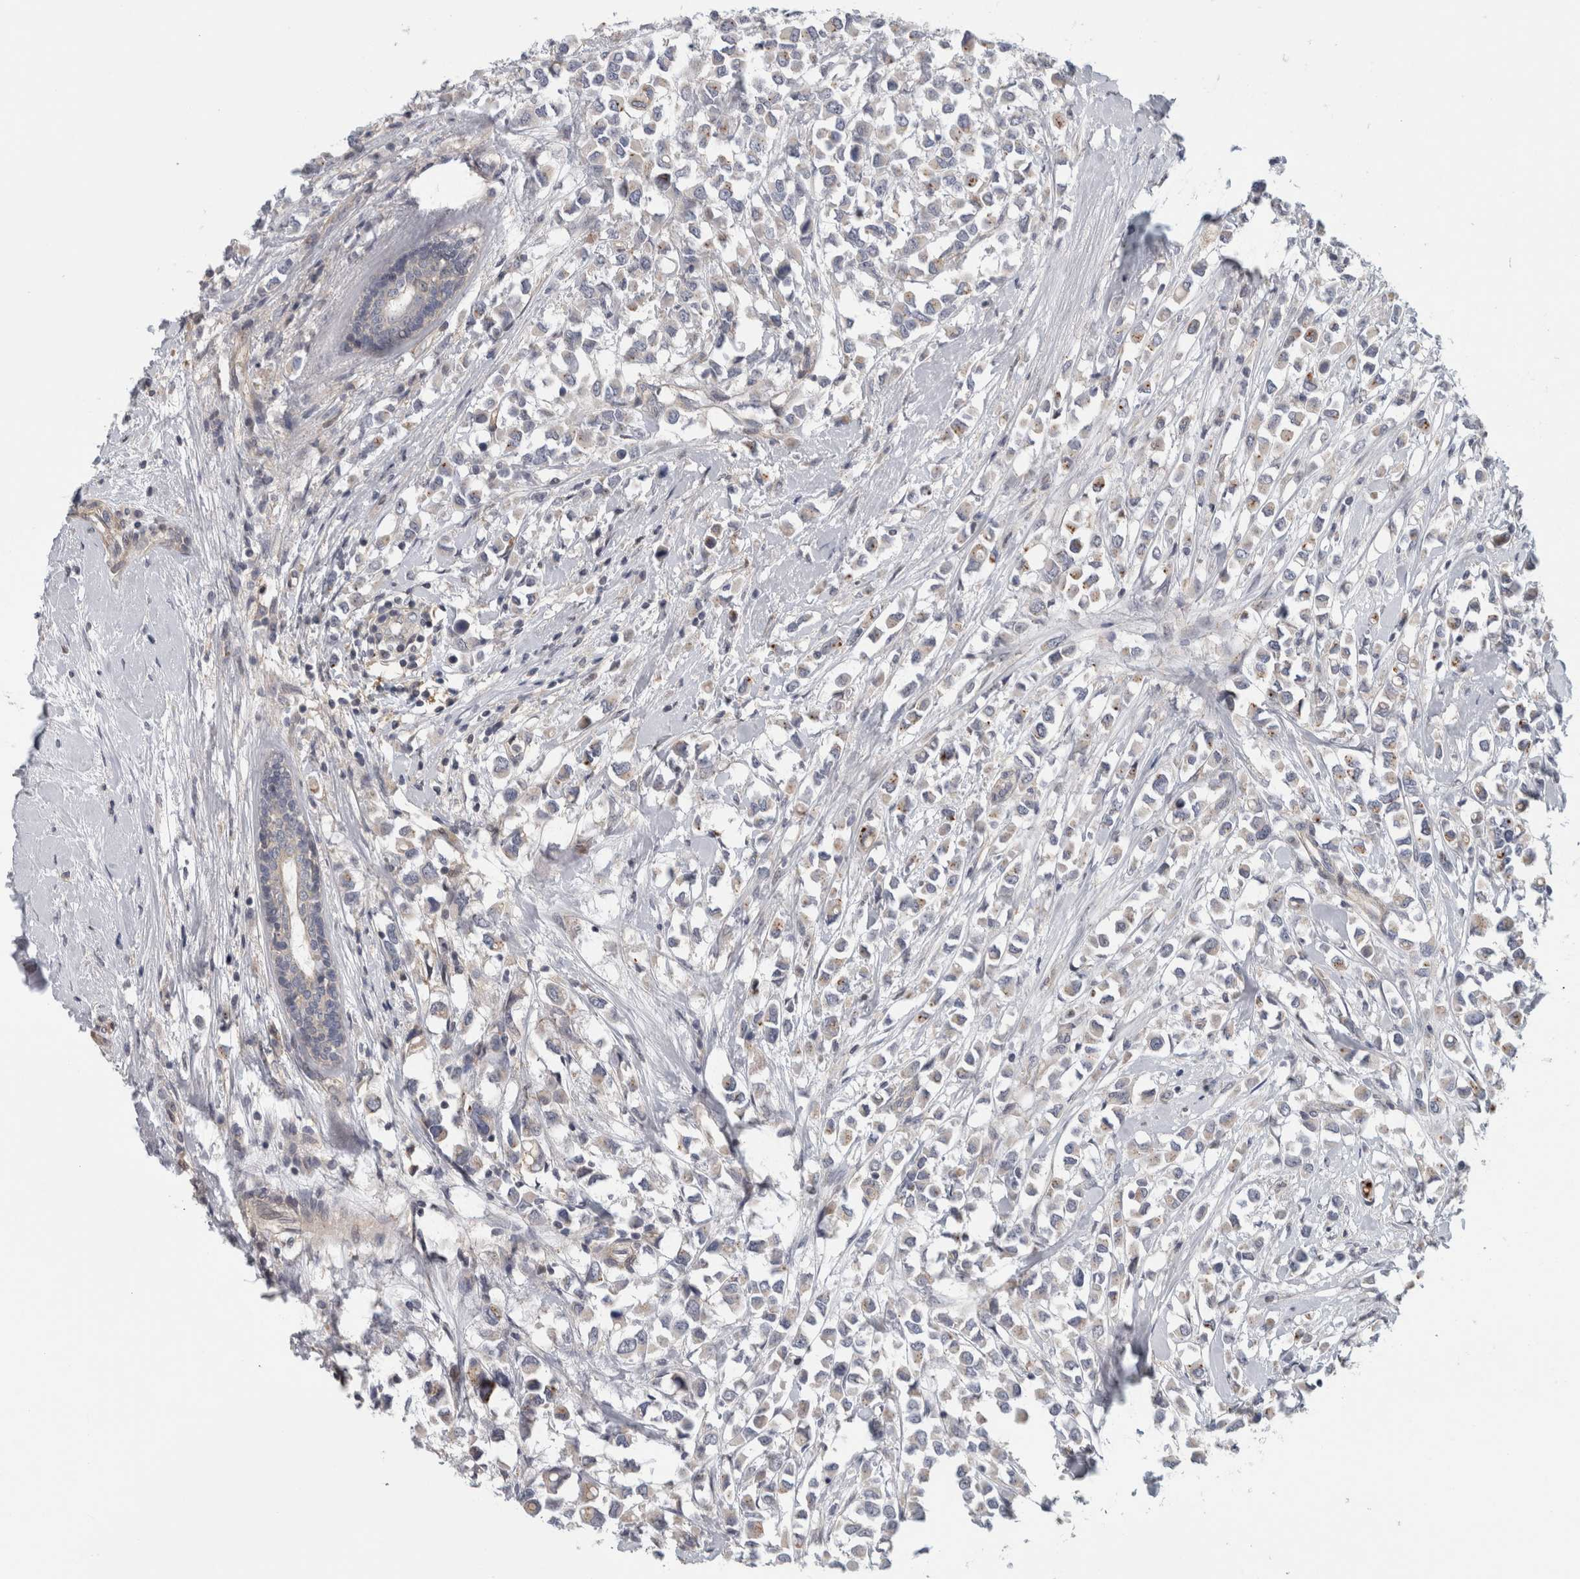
{"staining": {"intensity": "weak", "quantity": "<25%", "location": "cytoplasmic/membranous"}, "tissue": "breast cancer", "cell_type": "Tumor cells", "image_type": "cancer", "snomed": [{"axis": "morphology", "description": "Duct carcinoma"}, {"axis": "topography", "description": "Breast"}], "caption": "An image of breast cancer (intraductal carcinoma) stained for a protein shows no brown staining in tumor cells.", "gene": "ZNF804B", "patient": {"sex": "female", "age": 61}}